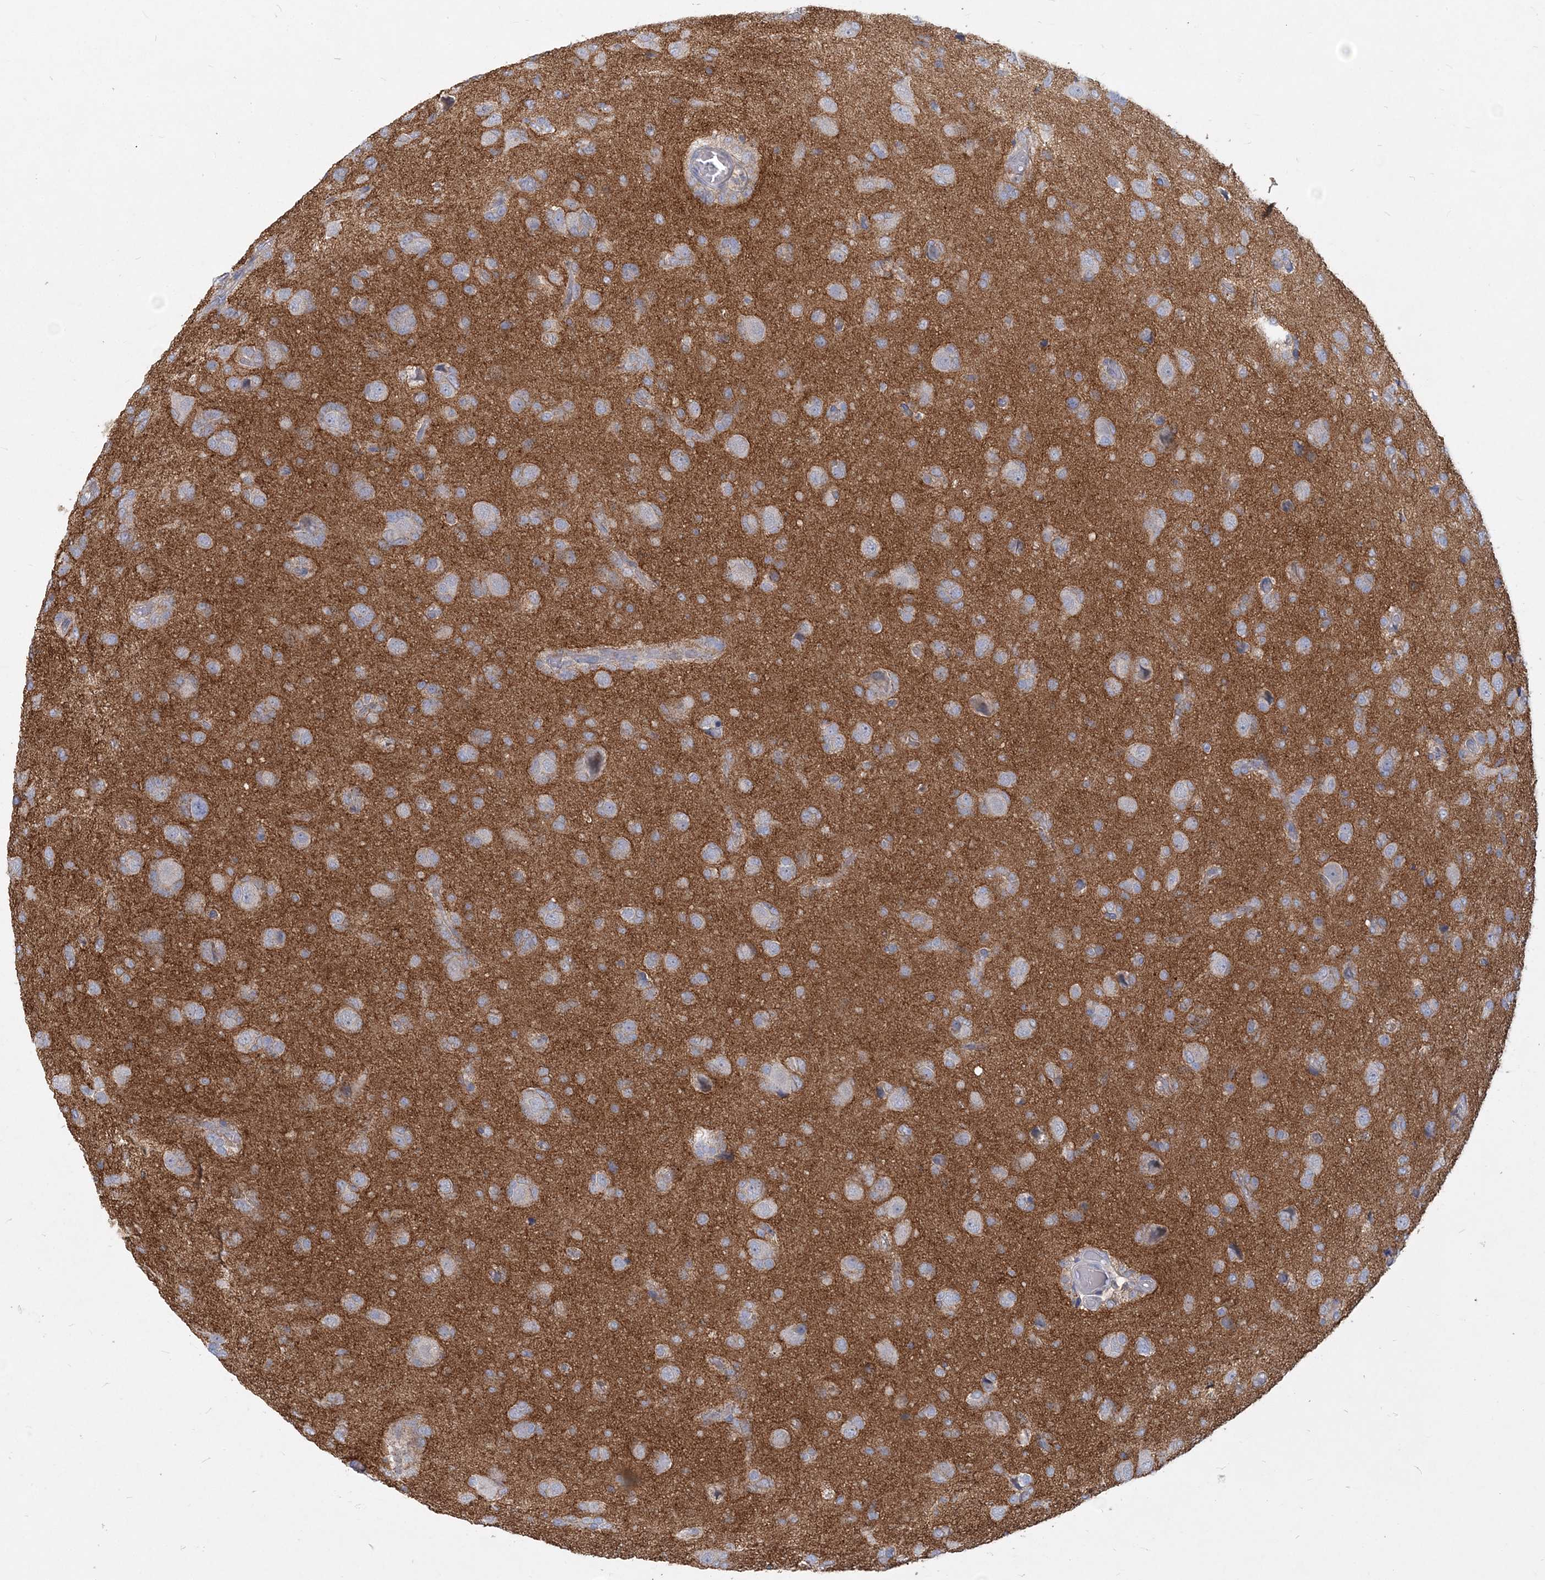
{"staining": {"intensity": "negative", "quantity": "none", "location": "none"}, "tissue": "glioma", "cell_type": "Tumor cells", "image_type": "cancer", "snomed": [{"axis": "morphology", "description": "Glioma, malignant, High grade"}, {"axis": "topography", "description": "Brain"}], "caption": "IHC histopathology image of neoplastic tissue: glioma stained with DAB demonstrates no significant protein staining in tumor cells.", "gene": "GMPPA", "patient": {"sex": "female", "age": 59}}